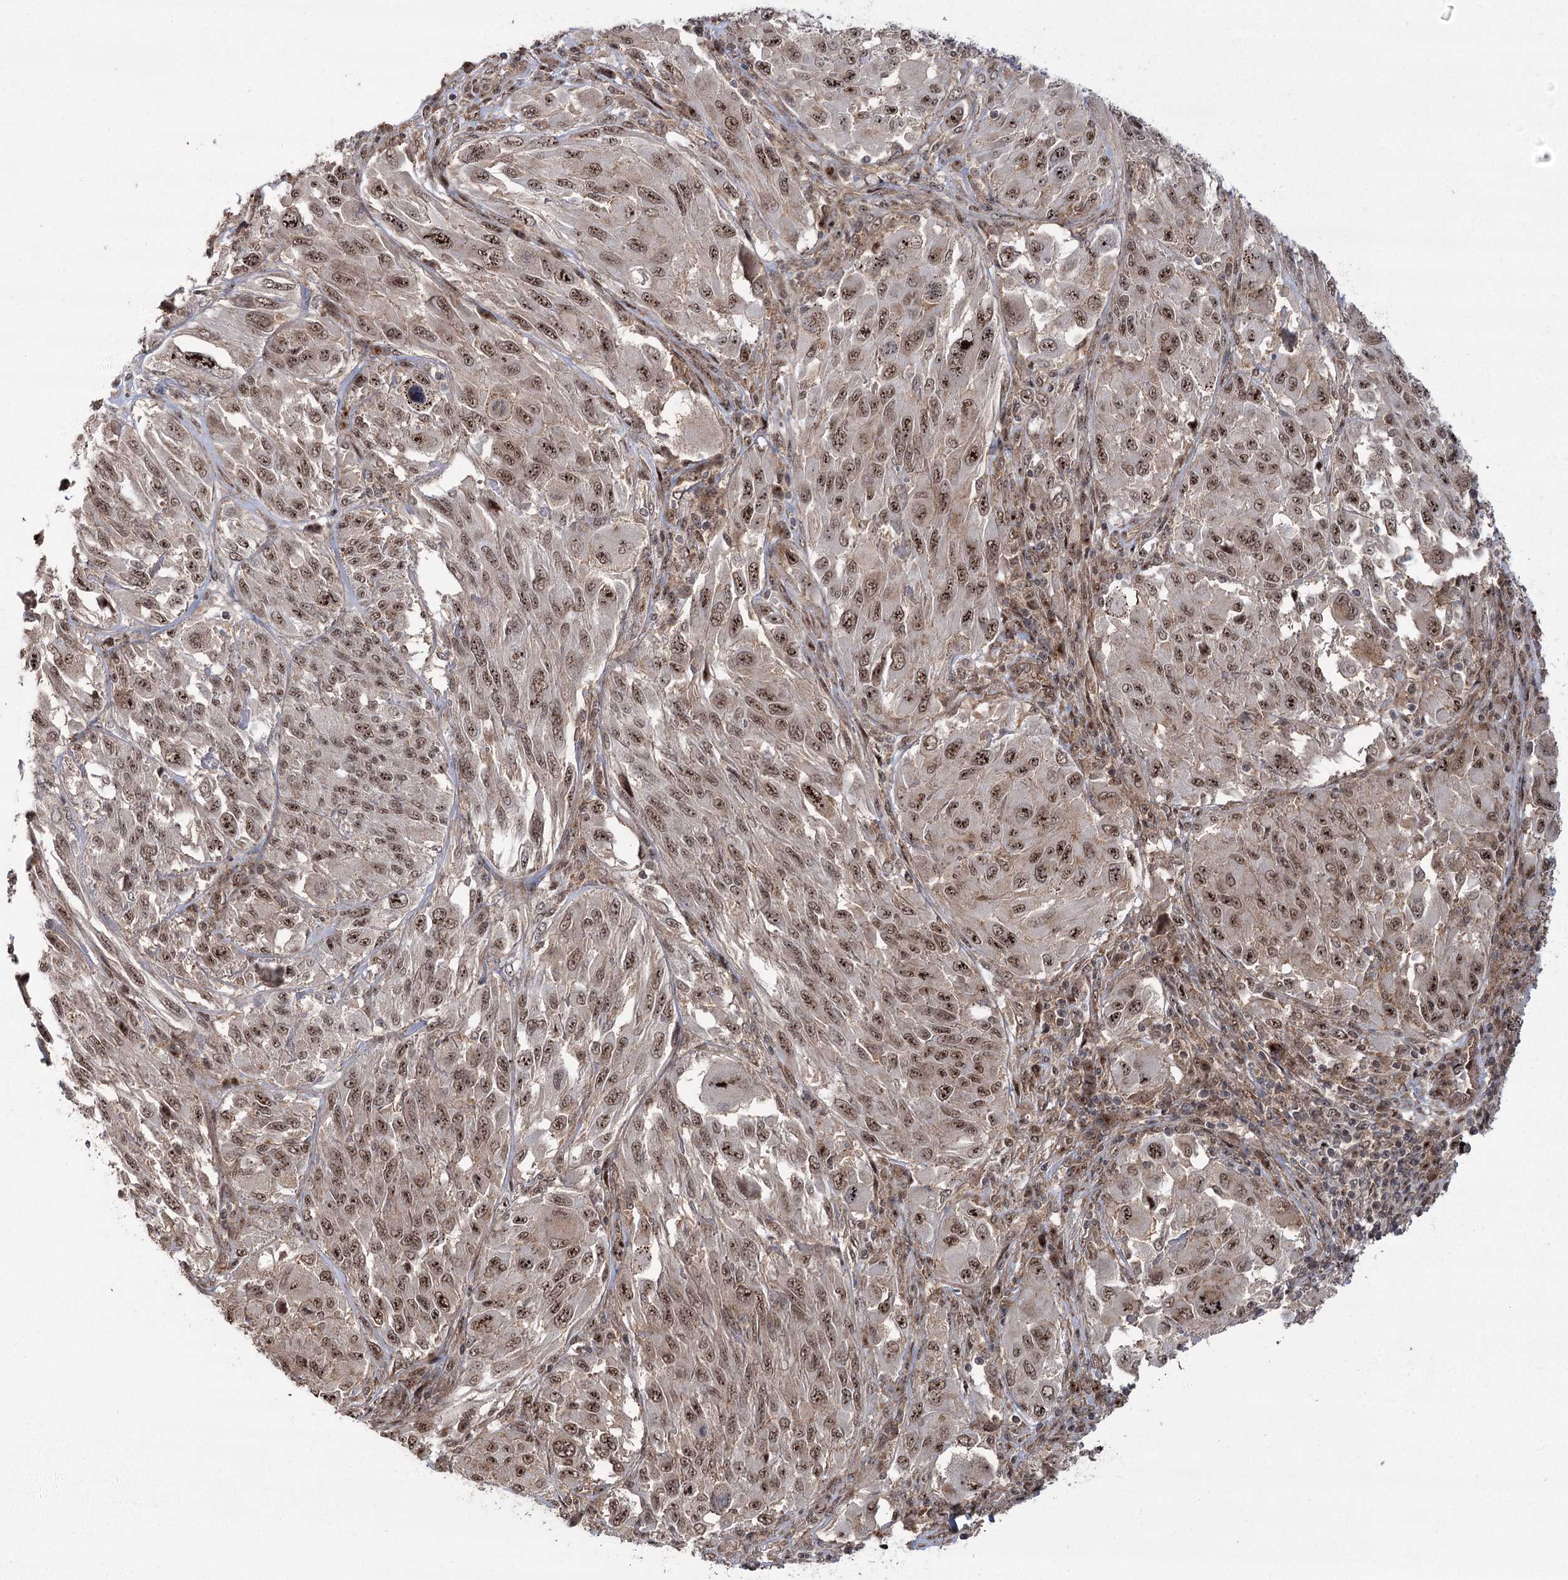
{"staining": {"intensity": "moderate", "quantity": ">75%", "location": "nuclear"}, "tissue": "melanoma", "cell_type": "Tumor cells", "image_type": "cancer", "snomed": [{"axis": "morphology", "description": "Malignant melanoma, NOS"}, {"axis": "topography", "description": "Skin"}], "caption": "DAB (3,3'-diaminobenzidine) immunohistochemical staining of human malignant melanoma exhibits moderate nuclear protein expression in about >75% of tumor cells.", "gene": "PARM1", "patient": {"sex": "female", "age": 91}}